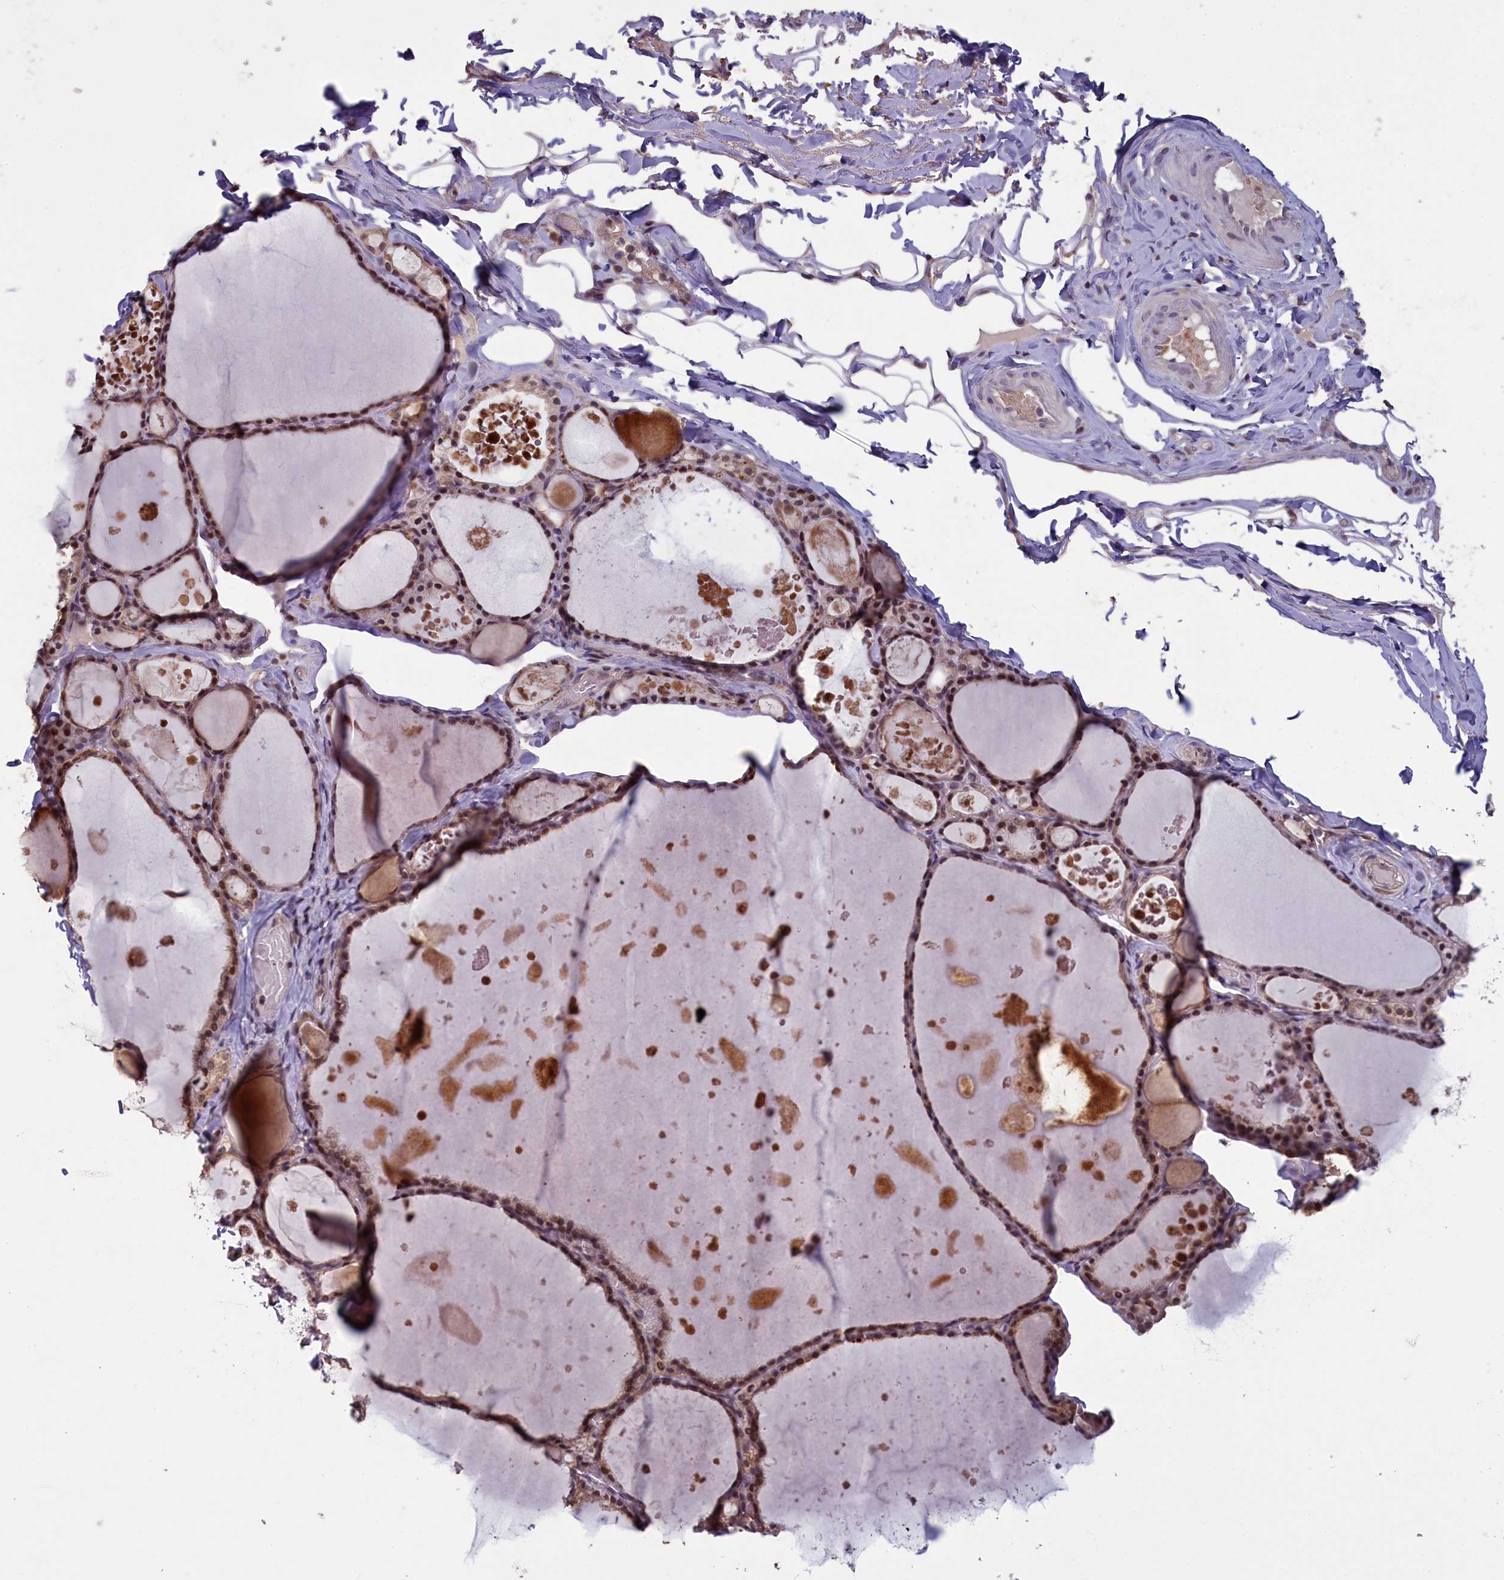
{"staining": {"intensity": "moderate", "quantity": ">75%", "location": "cytoplasmic/membranous,nuclear"}, "tissue": "thyroid gland", "cell_type": "Glandular cells", "image_type": "normal", "snomed": [{"axis": "morphology", "description": "Normal tissue, NOS"}, {"axis": "topography", "description": "Thyroid gland"}], "caption": "Approximately >75% of glandular cells in unremarkable thyroid gland exhibit moderate cytoplasmic/membranous,nuclear protein expression as visualized by brown immunohistochemical staining.", "gene": "NUBP1", "patient": {"sex": "male", "age": 56}}